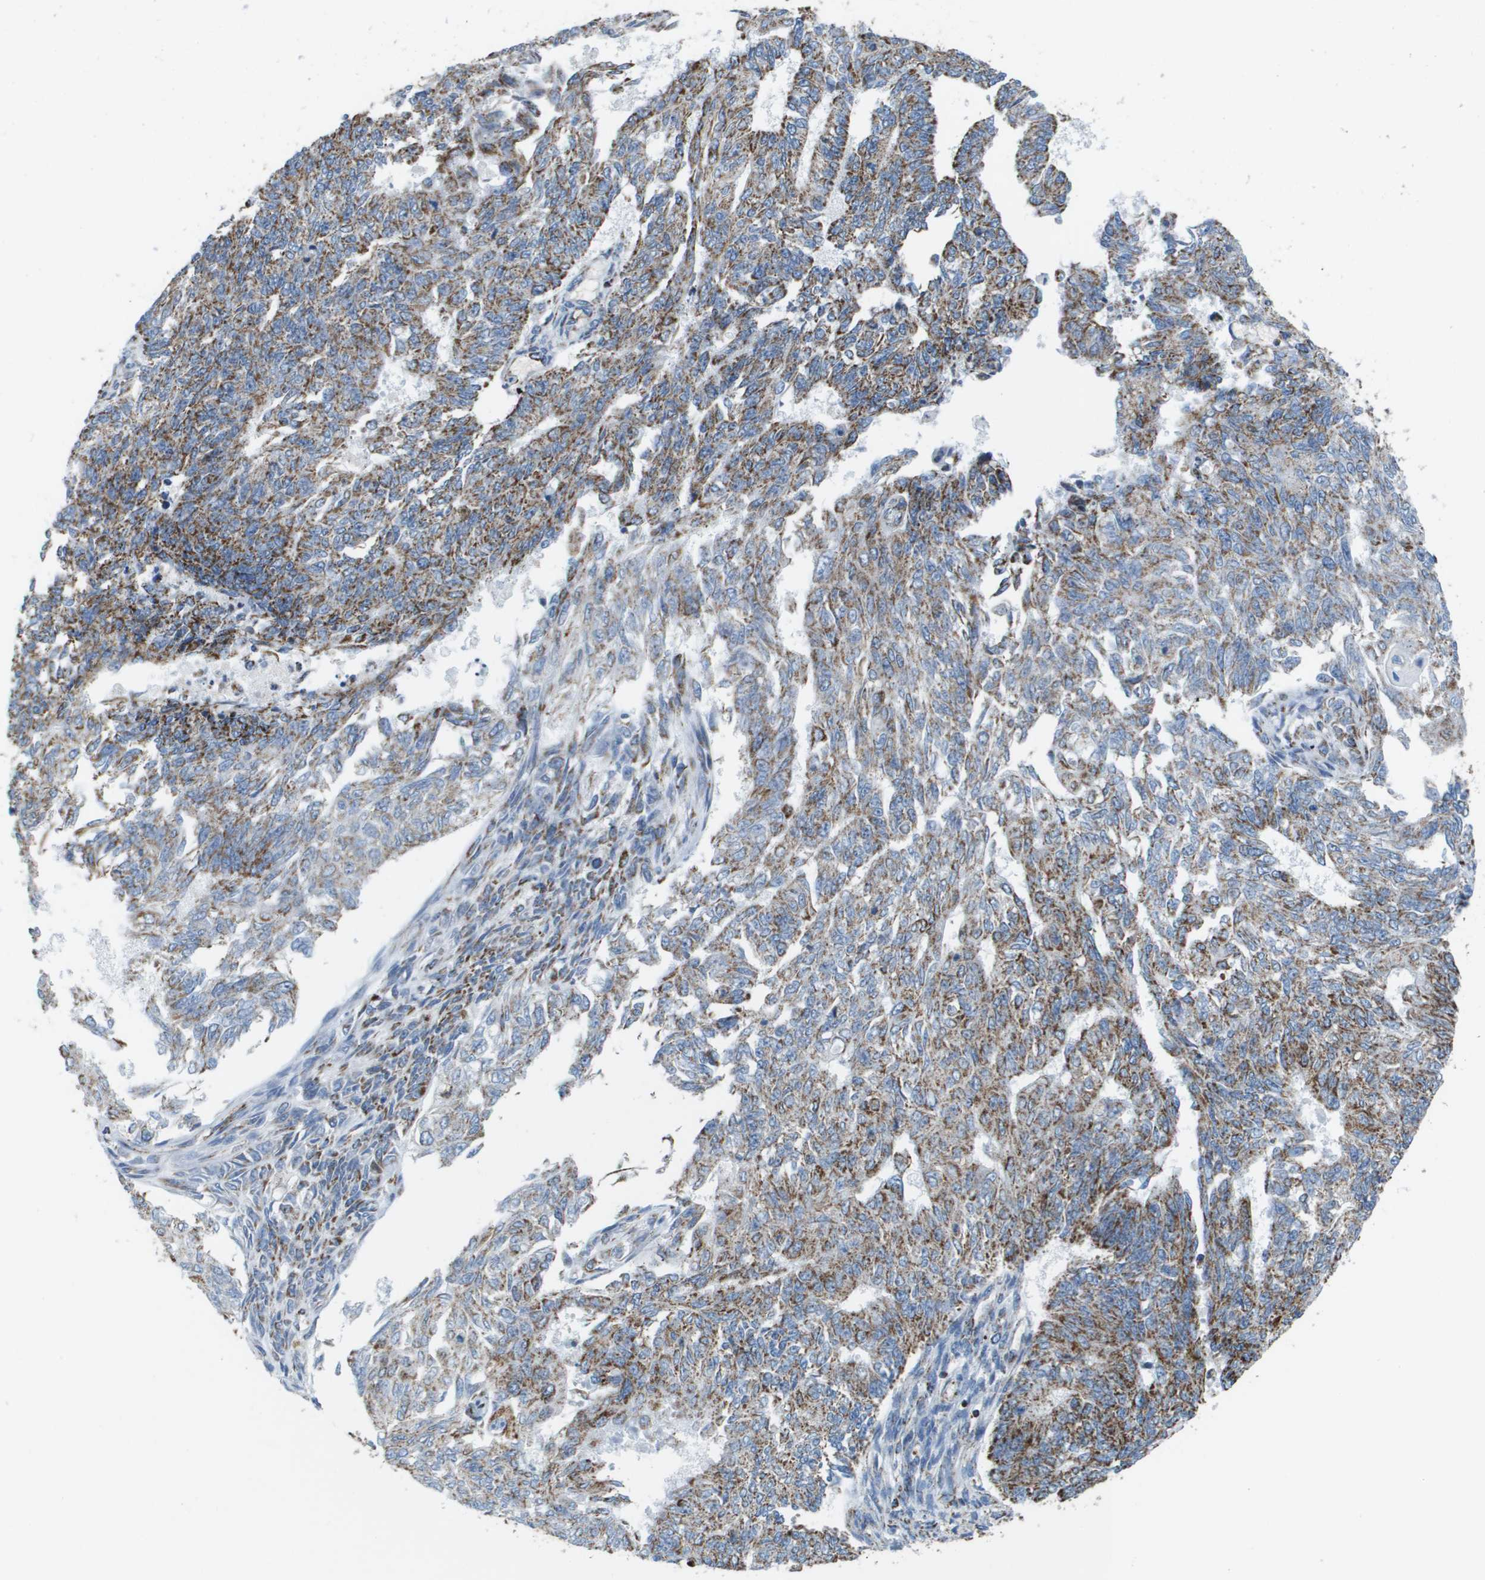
{"staining": {"intensity": "moderate", "quantity": ">75%", "location": "cytoplasmic/membranous"}, "tissue": "endometrial cancer", "cell_type": "Tumor cells", "image_type": "cancer", "snomed": [{"axis": "morphology", "description": "Adenocarcinoma, NOS"}, {"axis": "topography", "description": "Endometrium"}], "caption": "Immunohistochemical staining of human endometrial cancer reveals medium levels of moderate cytoplasmic/membranous staining in approximately >75% of tumor cells.", "gene": "ATP5F1B", "patient": {"sex": "female", "age": 32}}